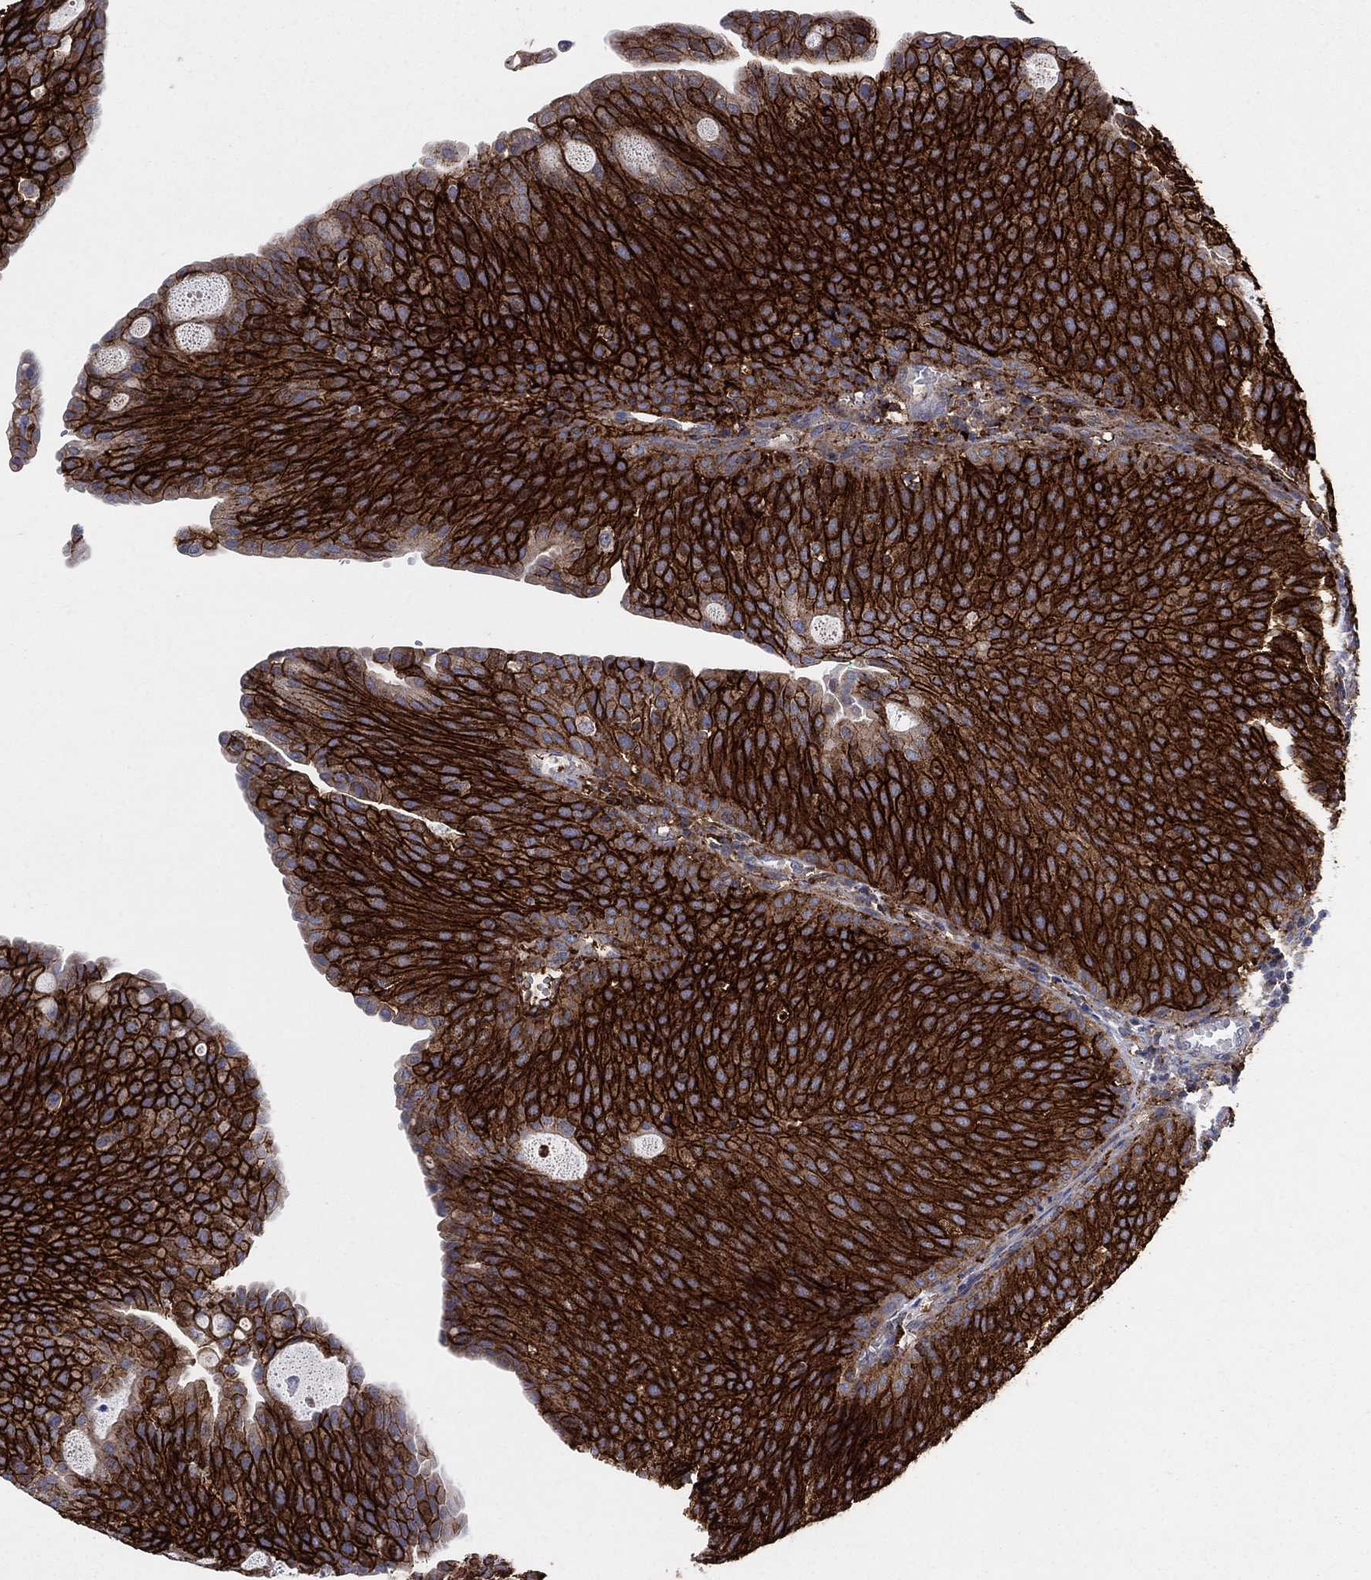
{"staining": {"intensity": "strong", "quantity": ">75%", "location": "cytoplasmic/membranous"}, "tissue": "urothelial cancer", "cell_type": "Tumor cells", "image_type": "cancer", "snomed": [{"axis": "morphology", "description": "Urothelial carcinoma, Low grade"}, {"axis": "topography", "description": "Urinary bladder"}], "caption": "Immunohistochemical staining of urothelial carcinoma (low-grade) reveals strong cytoplasmic/membranous protein staining in about >75% of tumor cells.", "gene": "SDC1", "patient": {"sex": "male", "age": 54}}